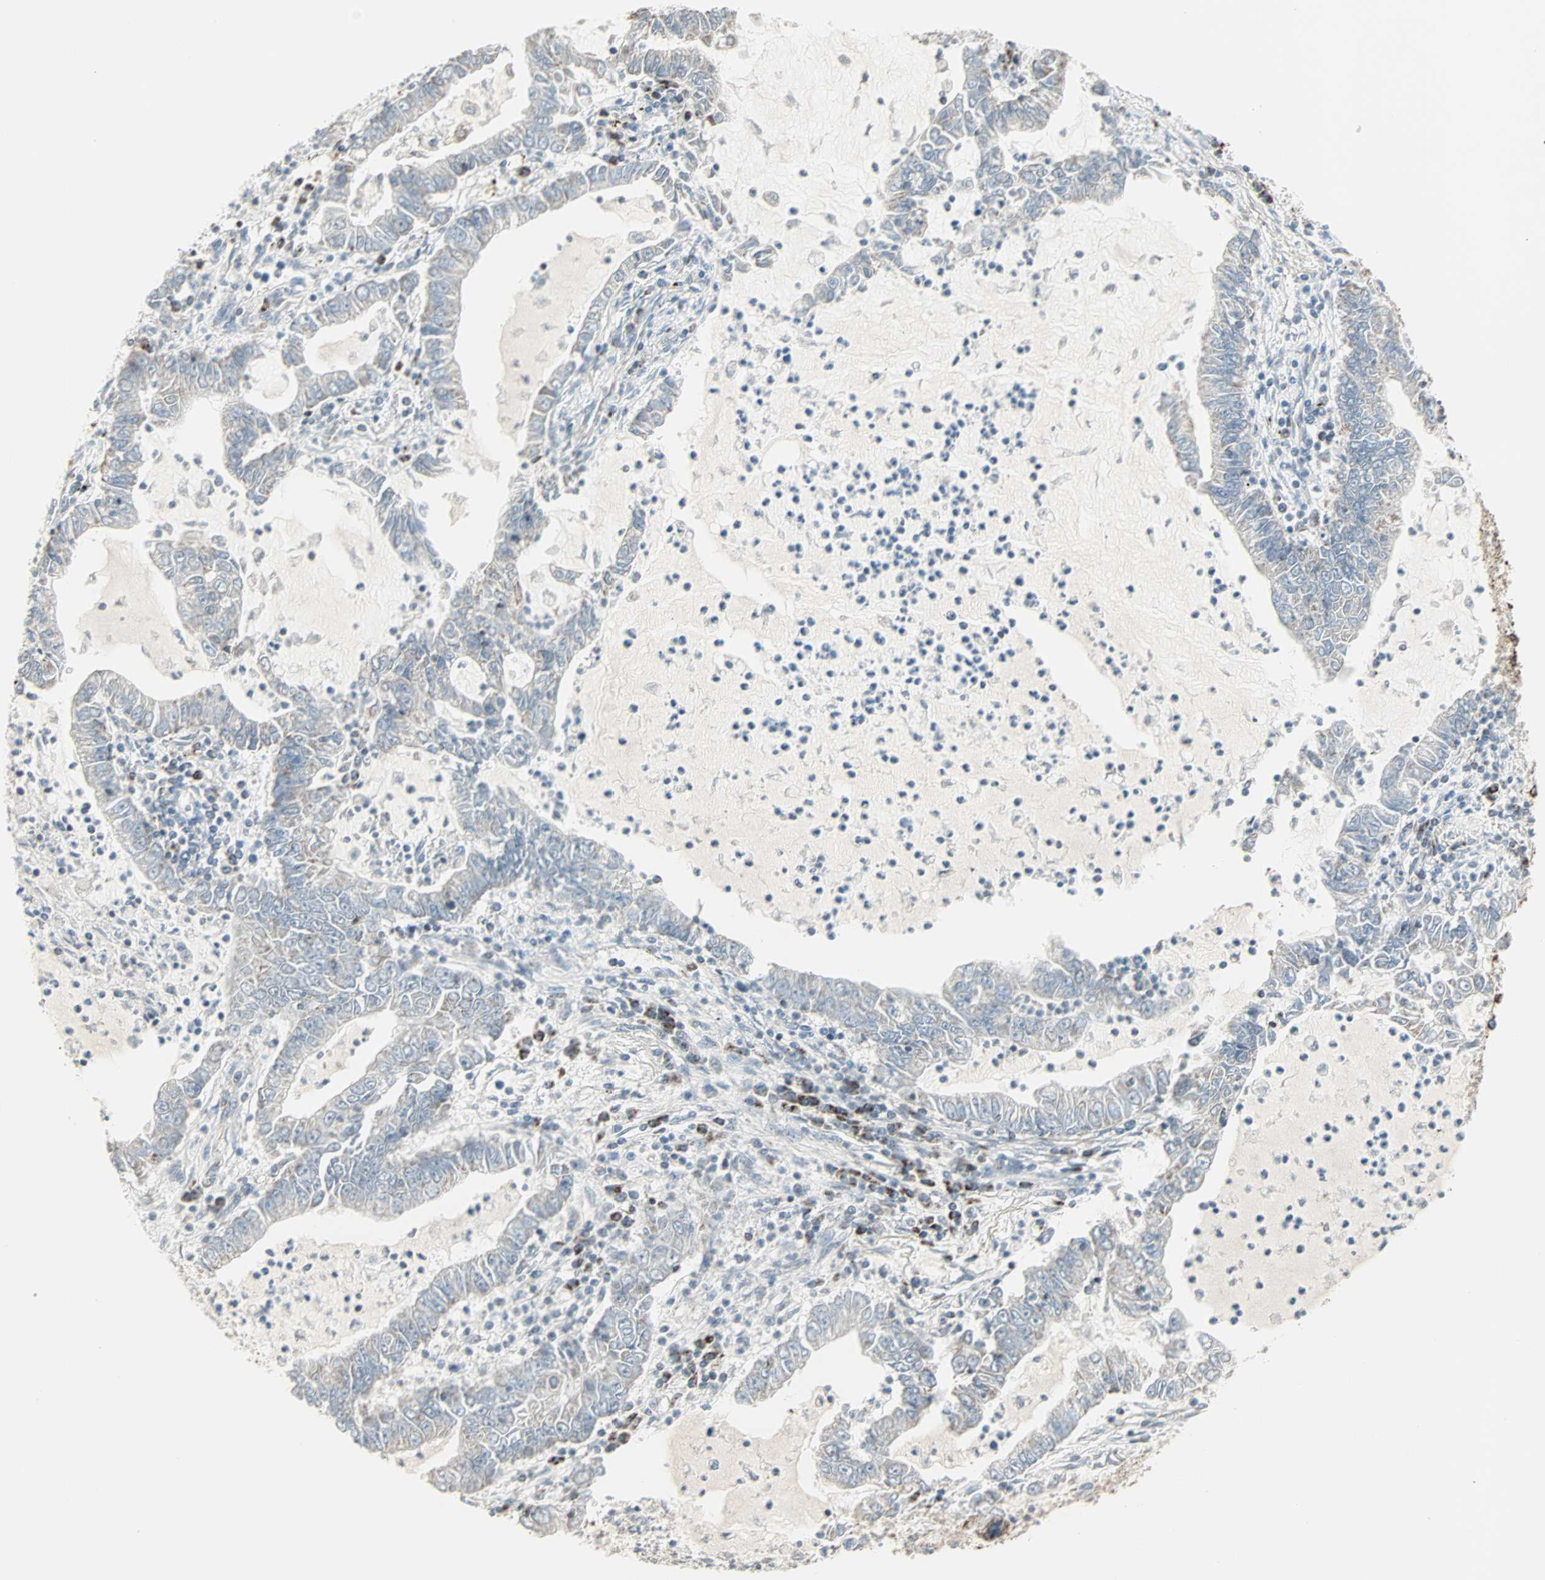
{"staining": {"intensity": "weak", "quantity": "<25%", "location": "cytoplasmic/membranous"}, "tissue": "lung cancer", "cell_type": "Tumor cells", "image_type": "cancer", "snomed": [{"axis": "morphology", "description": "Adenocarcinoma, NOS"}, {"axis": "topography", "description": "Lung"}], "caption": "Immunohistochemistry (IHC) histopathology image of neoplastic tissue: human lung cancer stained with DAB (3,3'-diaminobenzidine) shows no significant protein staining in tumor cells.", "gene": "IDH2", "patient": {"sex": "female", "age": 51}}